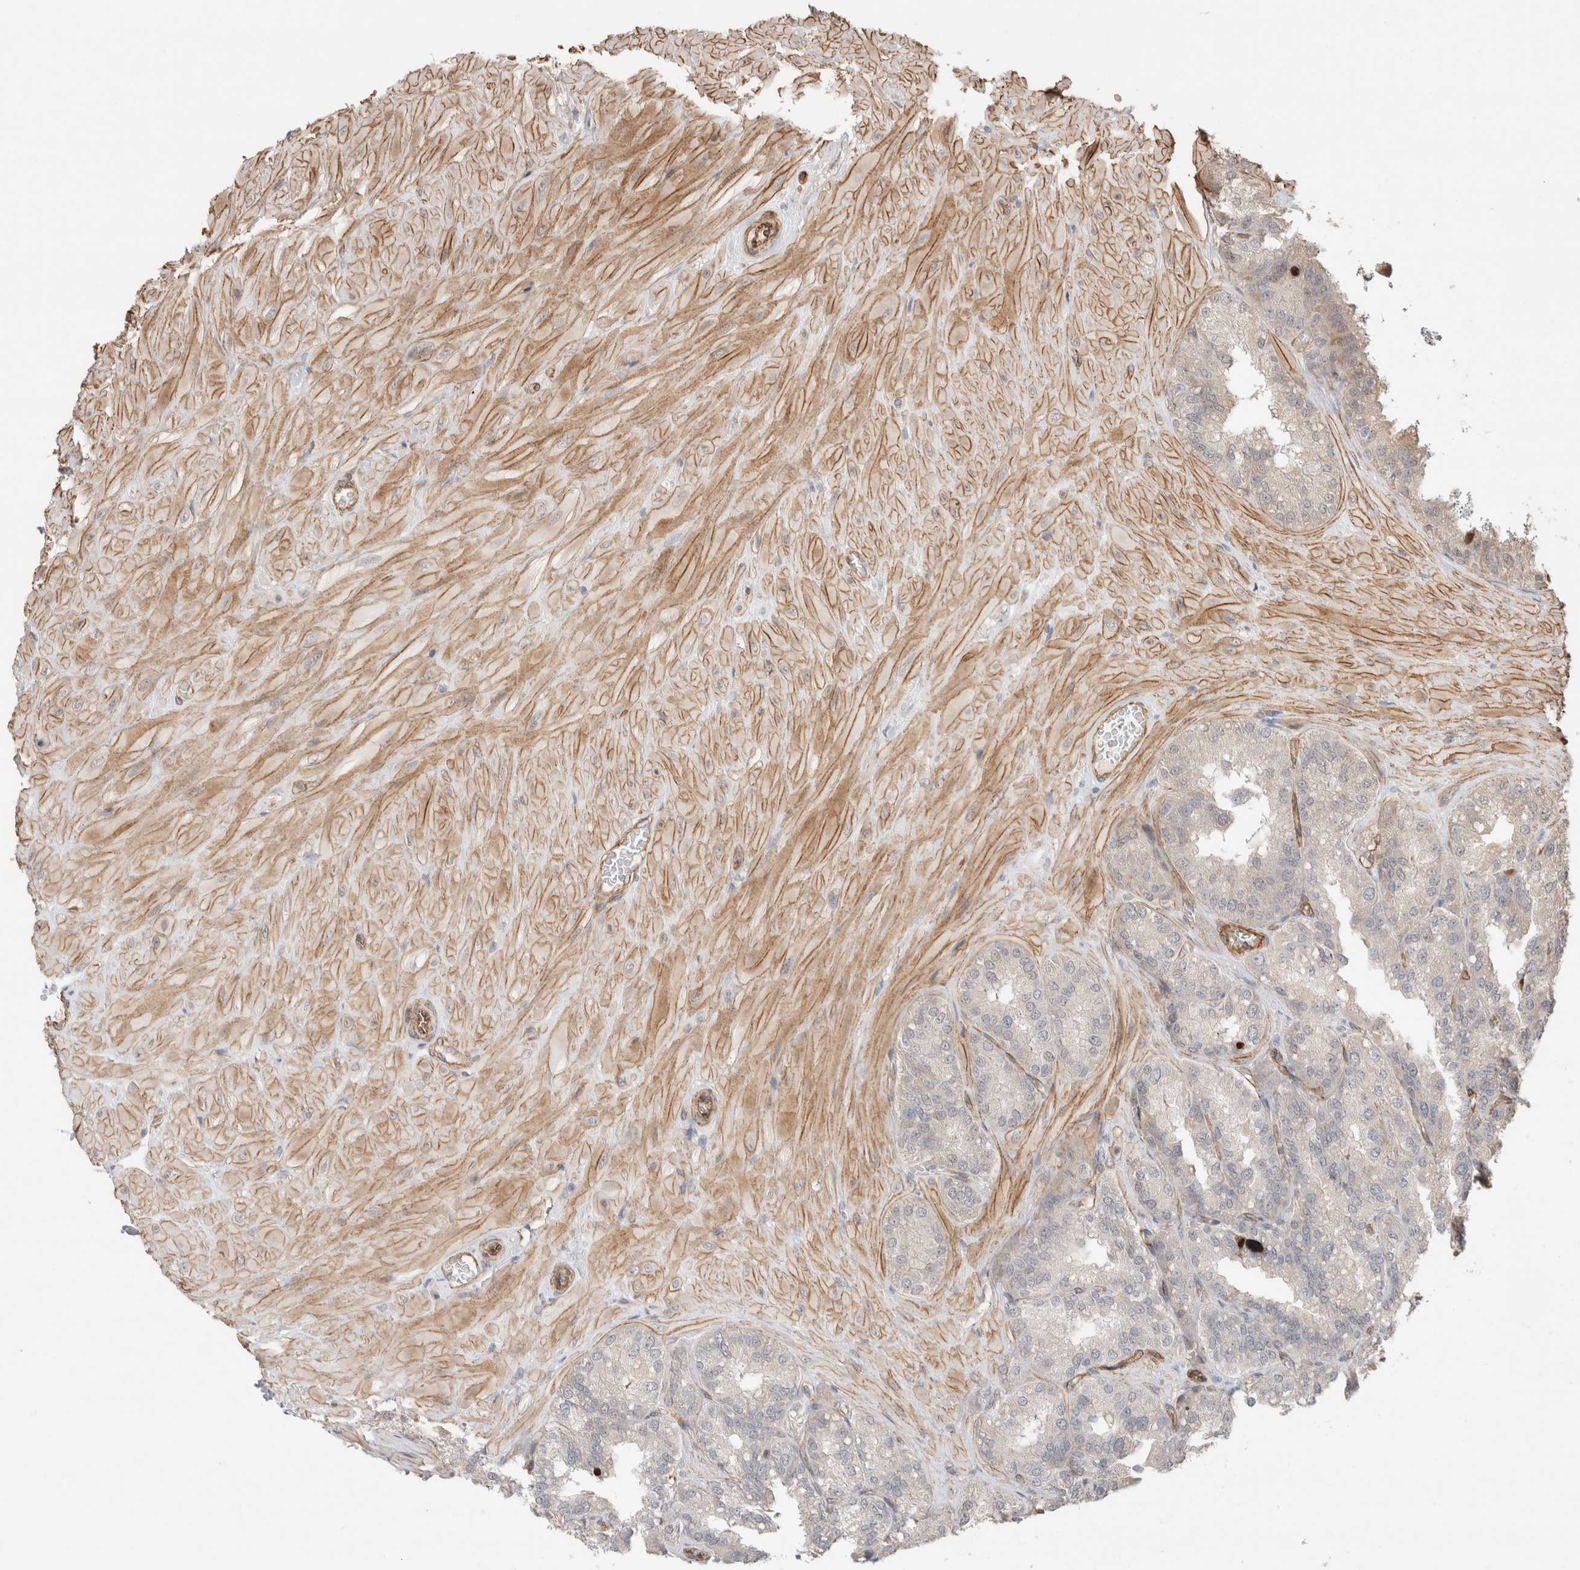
{"staining": {"intensity": "negative", "quantity": "none", "location": "none"}, "tissue": "seminal vesicle", "cell_type": "Glandular cells", "image_type": "normal", "snomed": [{"axis": "morphology", "description": "Normal tissue, NOS"}, {"axis": "topography", "description": "Prostate"}, {"axis": "topography", "description": "Seminal veicle"}], "caption": "Immunohistochemical staining of normal seminal vesicle displays no significant expression in glandular cells.", "gene": "CAAP1", "patient": {"sex": "male", "age": 51}}